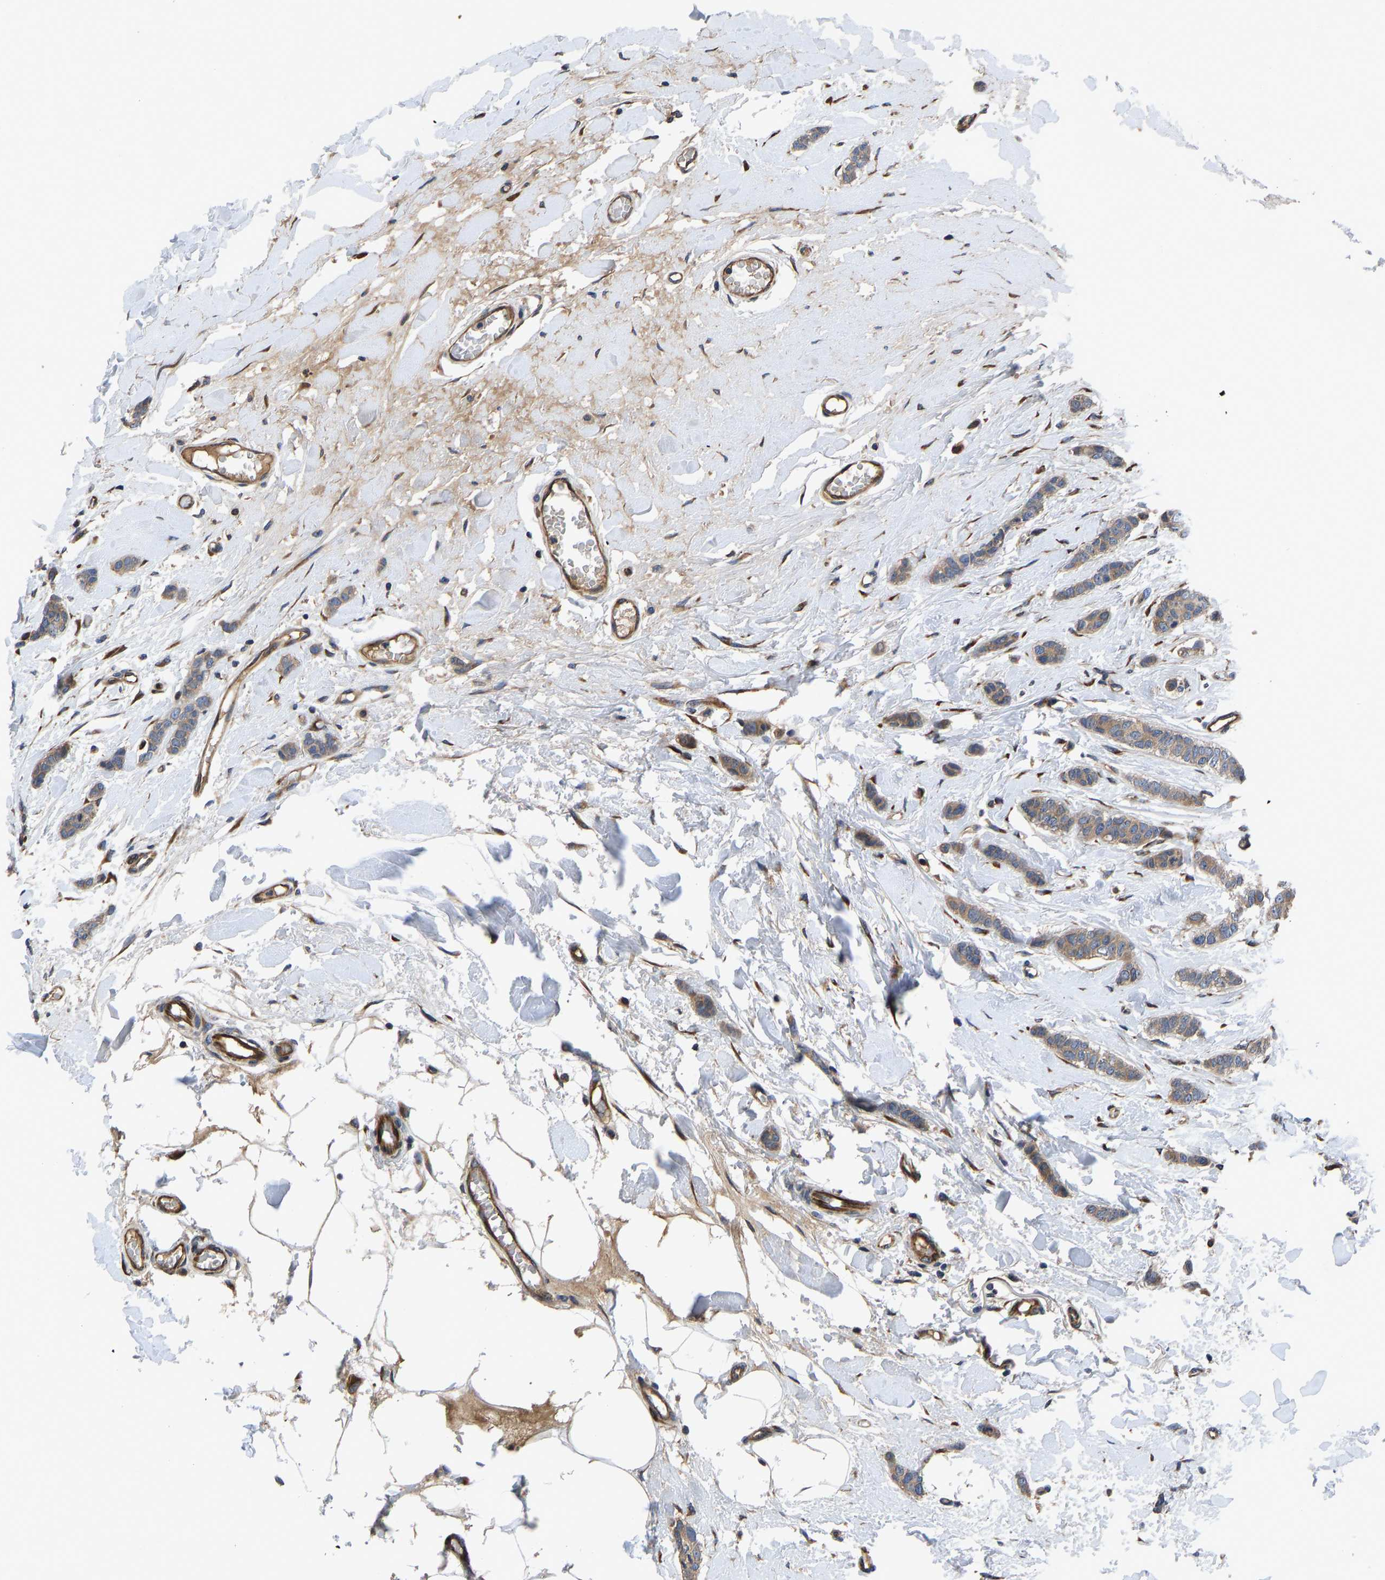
{"staining": {"intensity": "weak", "quantity": ">75%", "location": "cytoplasmic/membranous"}, "tissue": "breast cancer", "cell_type": "Tumor cells", "image_type": "cancer", "snomed": [{"axis": "morphology", "description": "Lobular carcinoma"}, {"axis": "topography", "description": "Skin"}, {"axis": "topography", "description": "Breast"}], "caption": "About >75% of tumor cells in human breast cancer reveal weak cytoplasmic/membranous protein expression as visualized by brown immunohistochemical staining.", "gene": "FRRS1", "patient": {"sex": "female", "age": 46}}